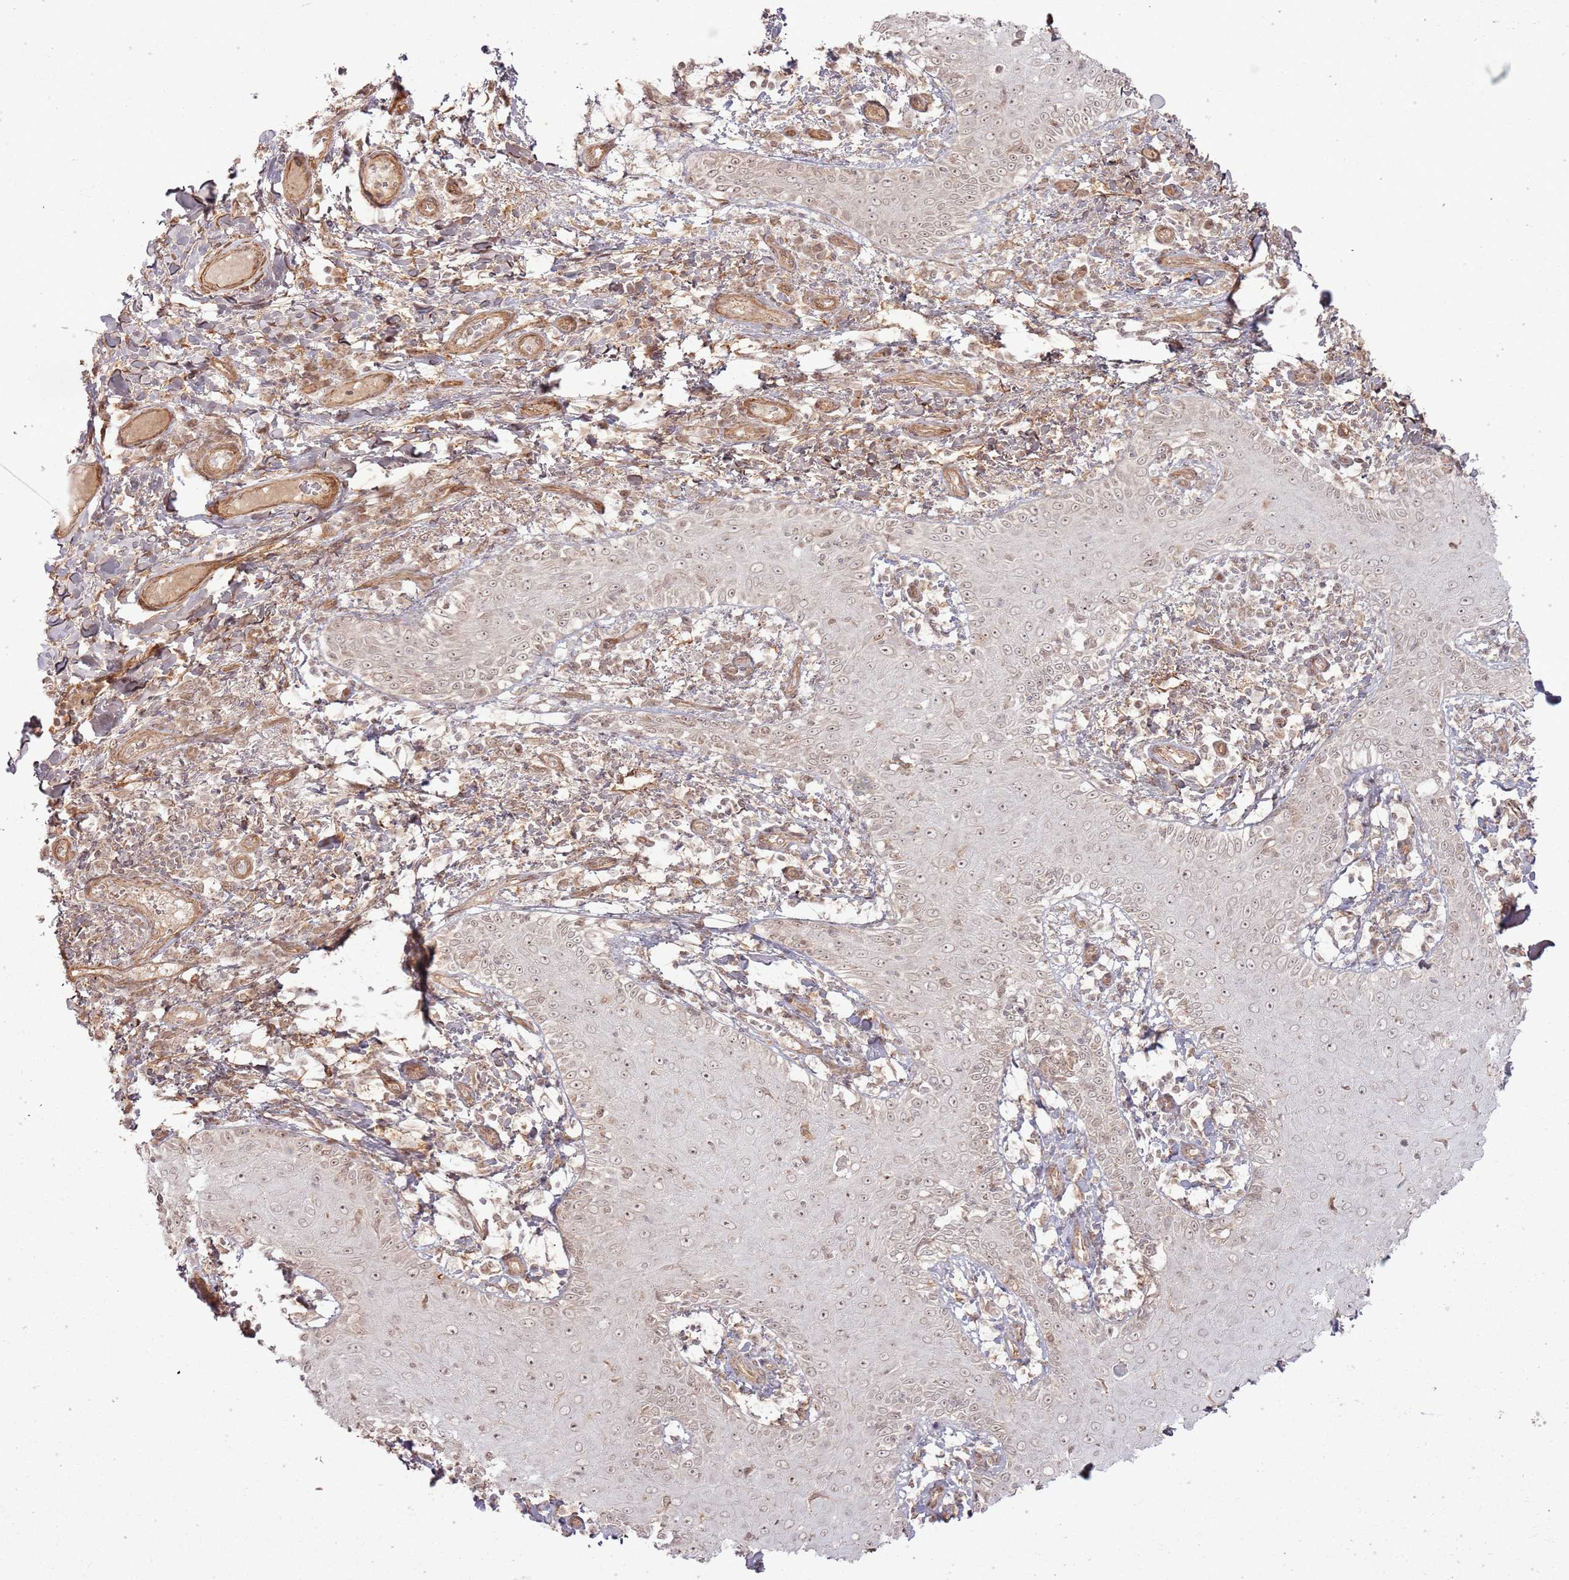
{"staining": {"intensity": "weak", "quantity": ">75%", "location": "cytoplasmic/membranous,nuclear"}, "tissue": "skin cancer", "cell_type": "Tumor cells", "image_type": "cancer", "snomed": [{"axis": "morphology", "description": "Squamous cell carcinoma, NOS"}, {"axis": "topography", "description": "Skin"}], "caption": "This micrograph shows skin squamous cell carcinoma stained with immunohistochemistry (IHC) to label a protein in brown. The cytoplasmic/membranous and nuclear of tumor cells show weak positivity for the protein. Nuclei are counter-stained blue.", "gene": "ZNF623", "patient": {"sex": "male", "age": 70}}